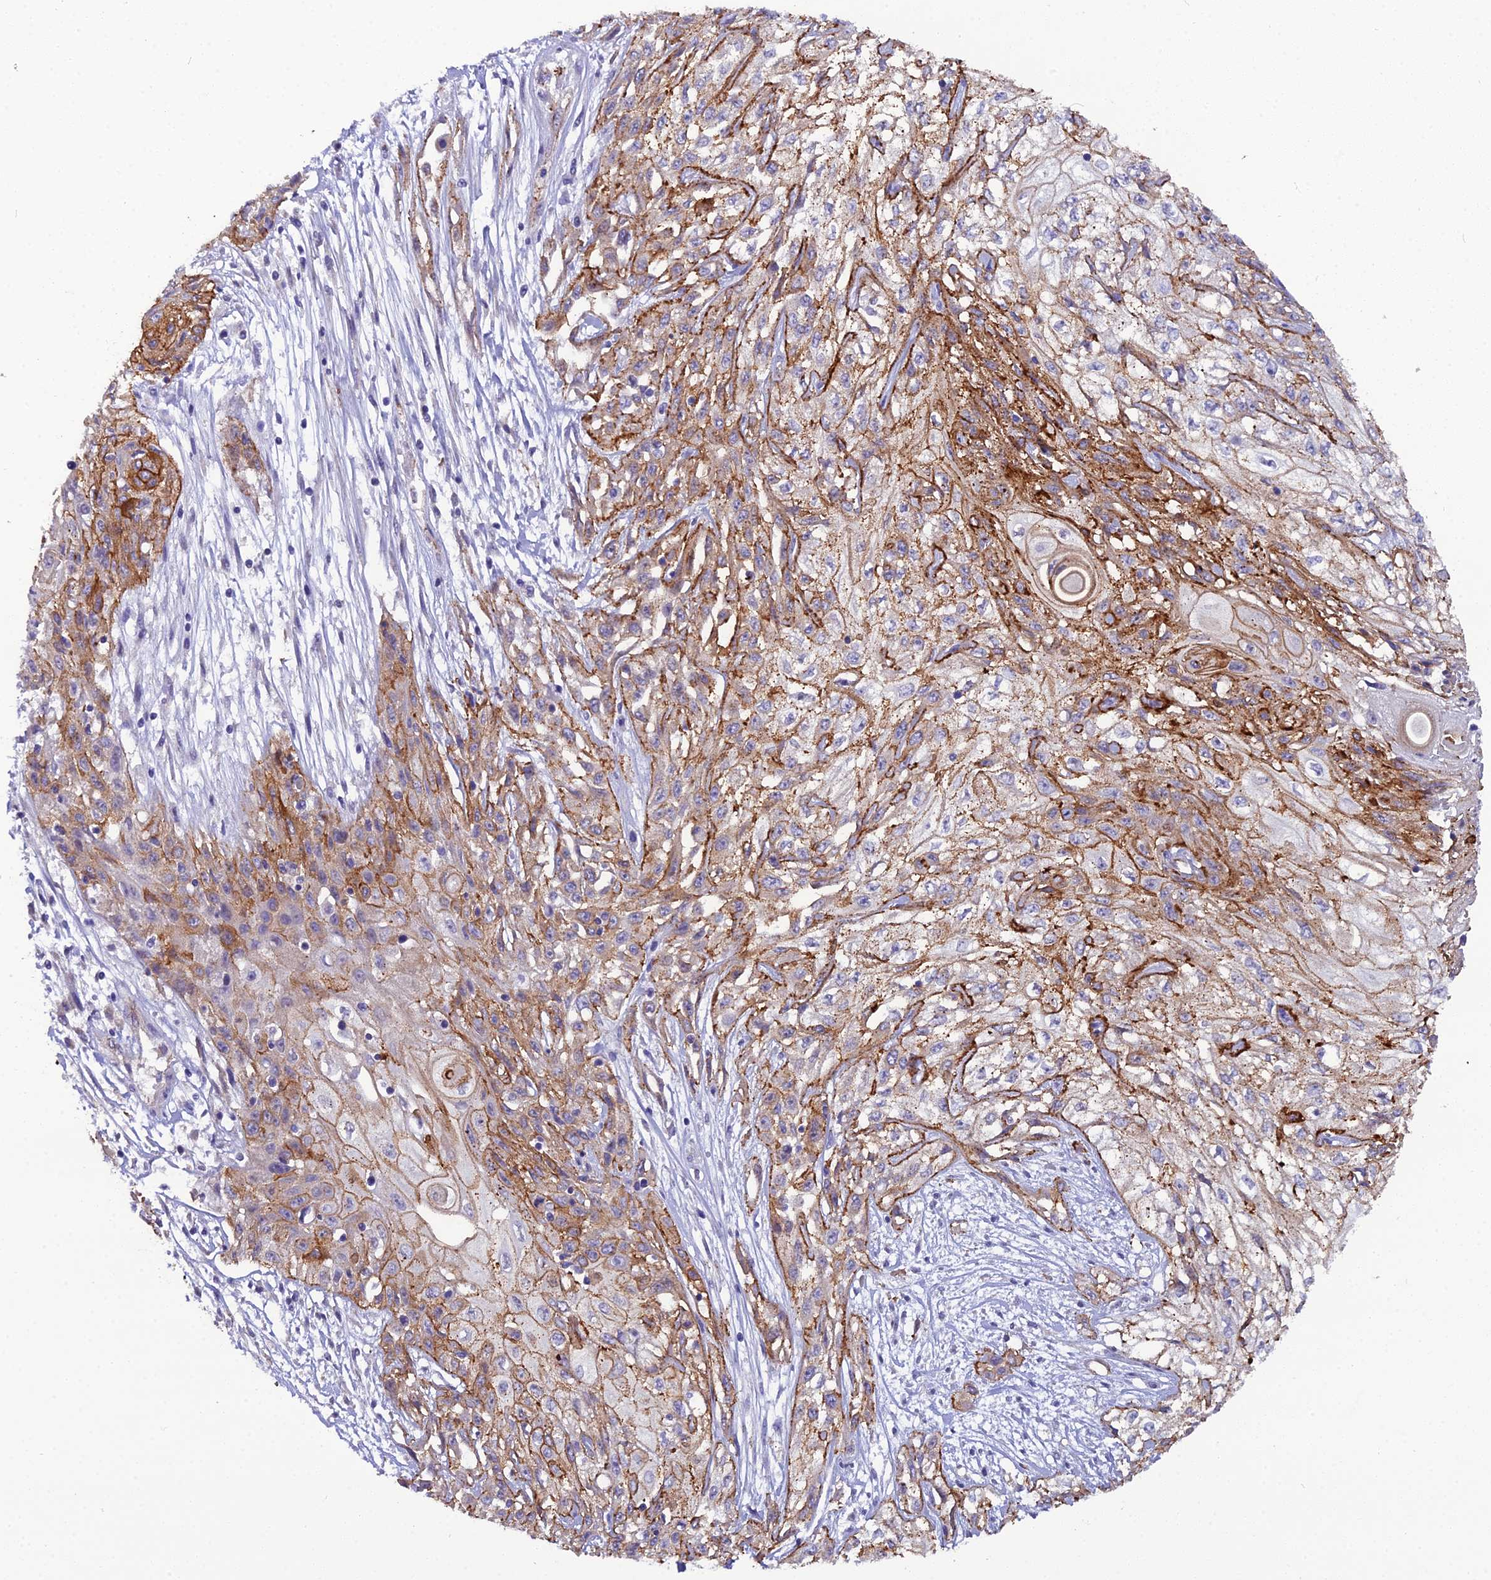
{"staining": {"intensity": "moderate", "quantity": ">75%", "location": "cytoplasmic/membranous"}, "tissue": "skin cancer", "cell_type": "Tumor cells", "image_type": "cancer", "snomed": [{"axis": "morphology", "description": "Squamous cell carcinoma, NOS"}, {"axis": "morphology", "description": "Squamous cell carcinoma, metastatic, NOS"}, {"axis": "topography", "description": "Skin"}, {"axis": "topography", "description": "Lymph node"}], "caption": "This photomicrograph displays immunohistochemistry (IHC) staining of skin squamous cell carcinoma, with medium moderate cytoplasmic/membranous positivity in about >75% of tumor cells.", "gene": "CFAP47", "patient": {"sex": "male", "age": 75}}